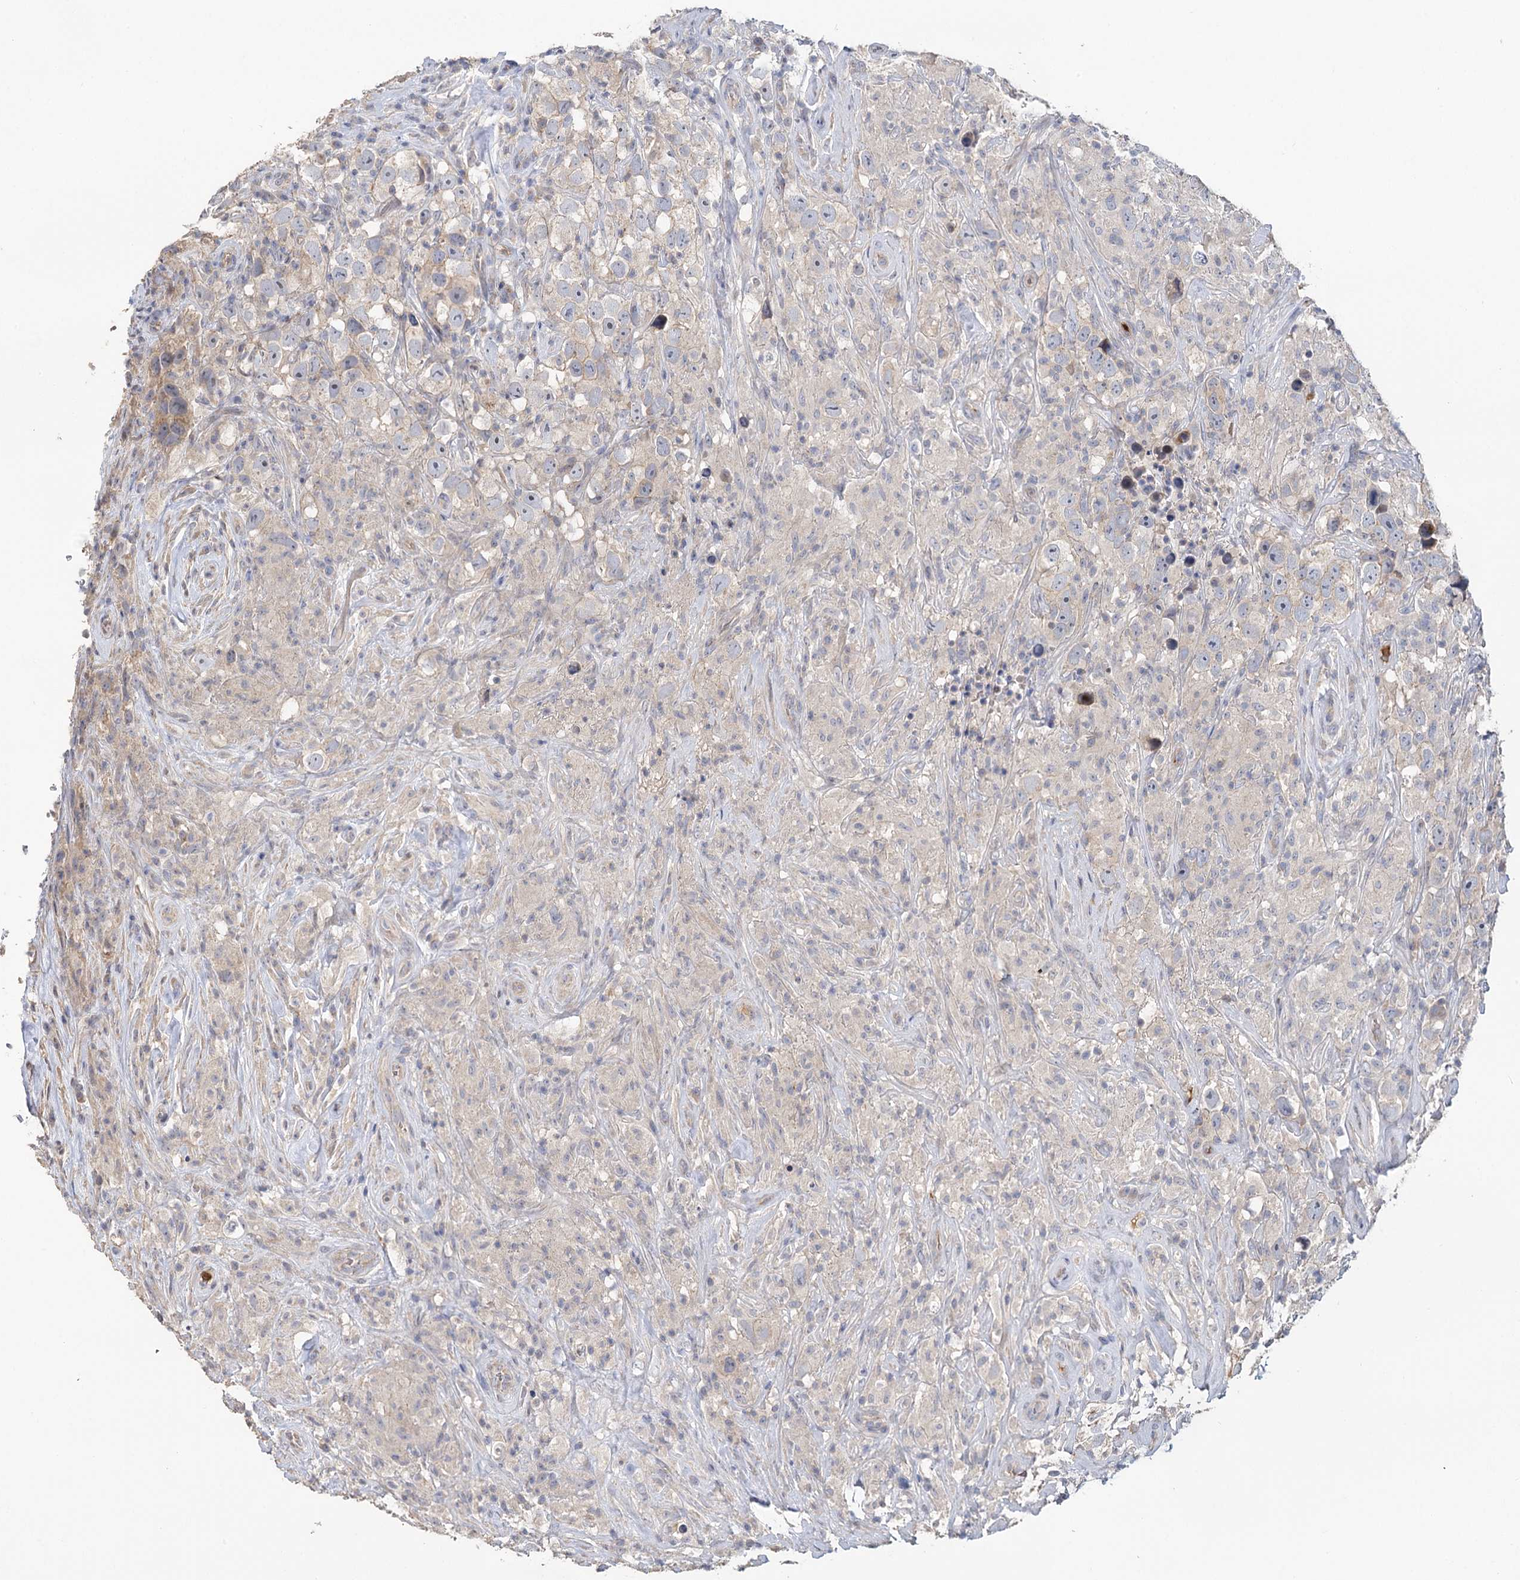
{"staining": {"intensity": "negative", "quantity": "none", "location": "none"}, "tissue": "testis cancer", "cell_type": "Tumor cells", "image_type": "cancer", "snomed": [{"axis": "morphology", "description": "Seminoma, NOS"}, {"axis": "topography", "description": "Testis"}], "caption": "Tumor cells are negative for protein expression in human testis seminoma.", "gene": "EPB41L5", "patient": {"sex": "male", "age": 49}}